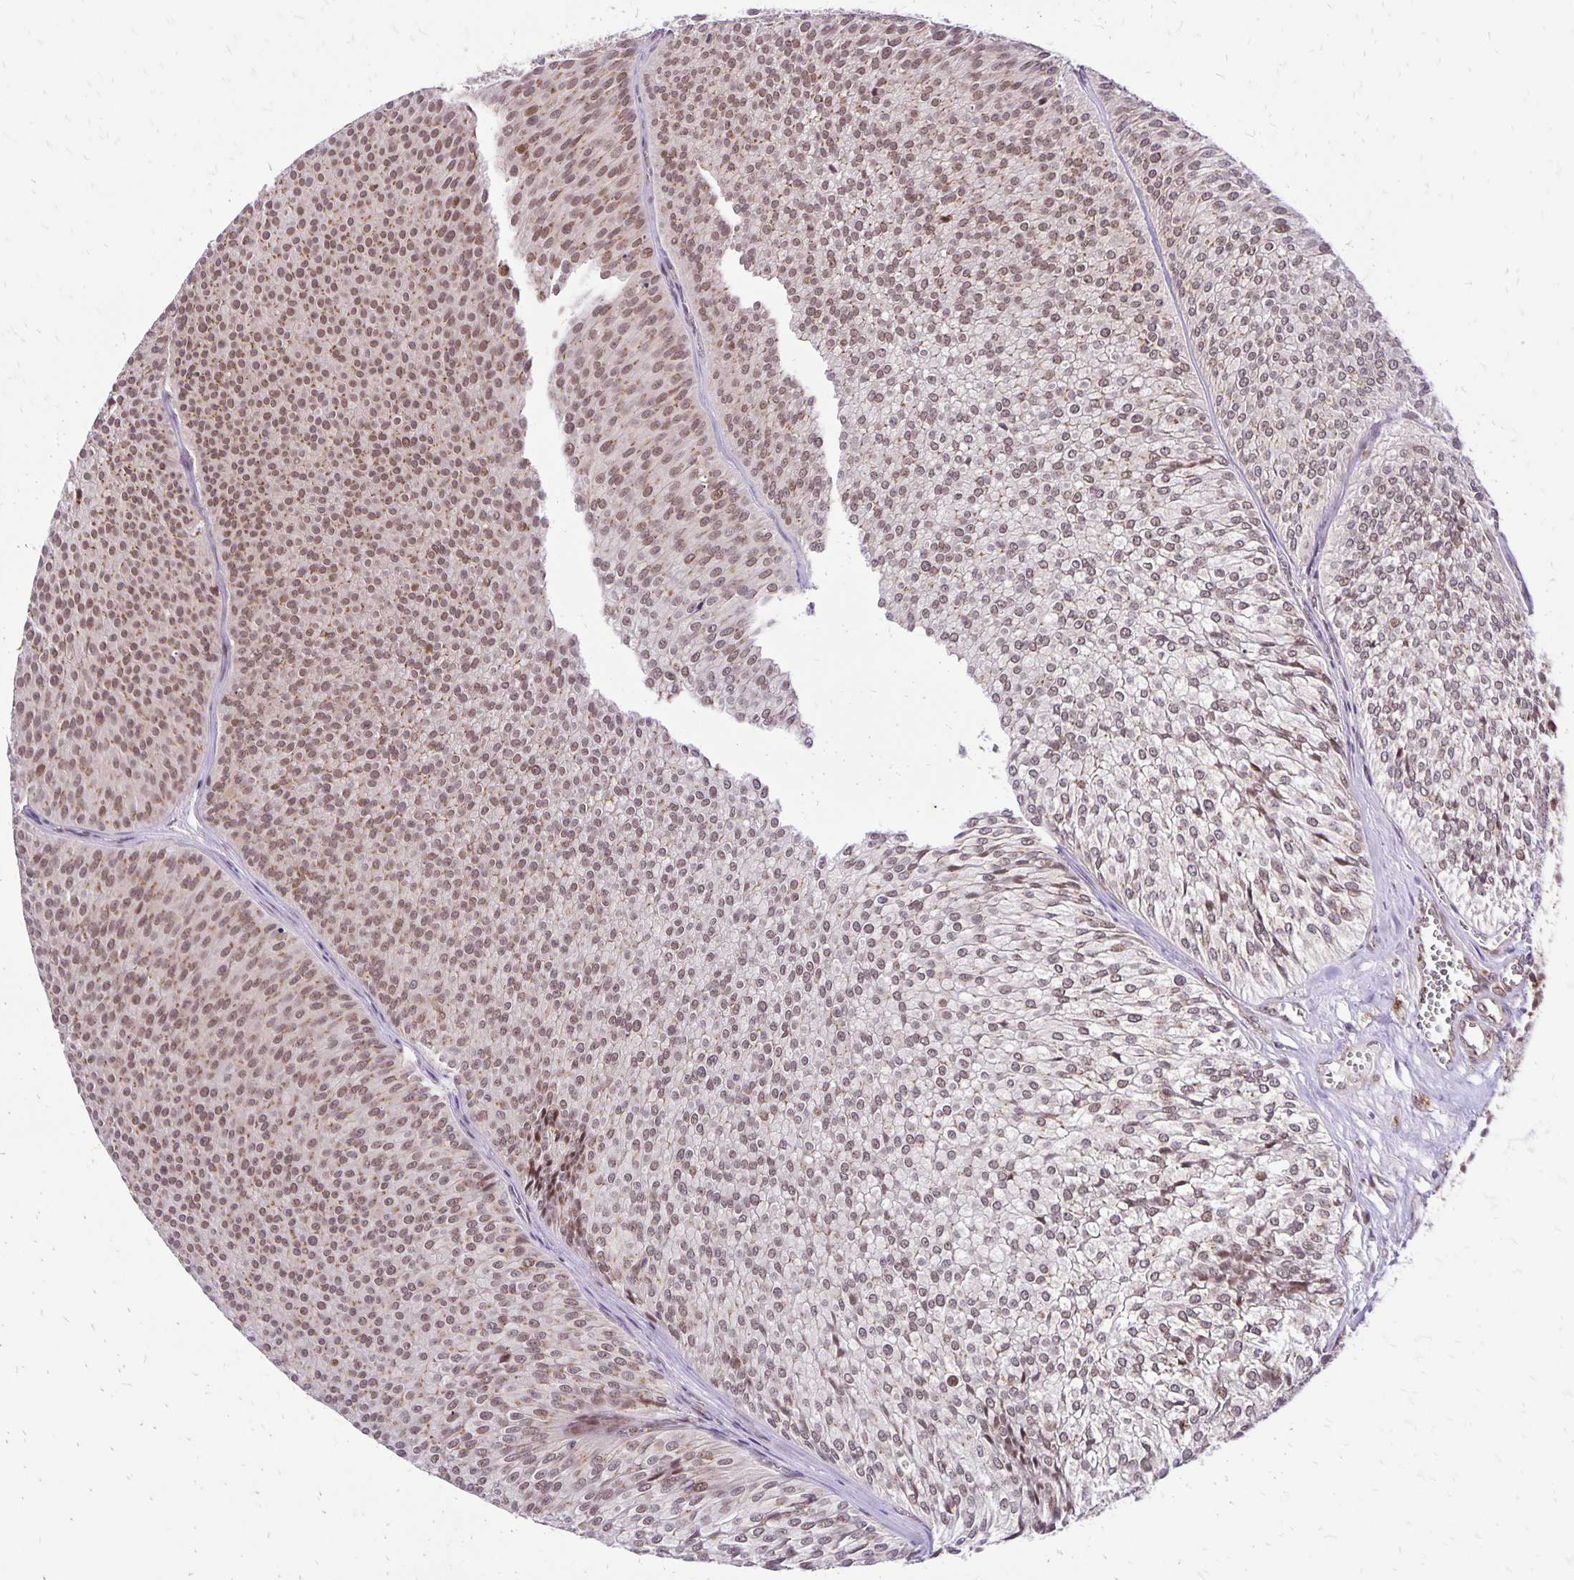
{"staining": {"intensity": "weak", "quantity": ">75%", "location": "cytoplasmic/membranous,nuclear"}, "tissue": "urothelial cancer", "cell_type": "Tumor cells", "image_type": "cancer", "snomed": [{"axis": "morphology", "description": "Urothelial carcinoma, Low grade"}, {"axis": "topography", "description": "Urinary bladder"}], "caption": "A high-resolution histopathology image shows immunohistochemistry staining of urothelial cancer, which shows weak cytoplasmic/membranous and nuclear expression in about >75% of tumor cells. The staining was performed using DAB to visualize the protein expression in brown, while the nuclei were stained in blue with hematoxylin (Magnification: 20x).", "gene": "GOLGA5", "patient": {"sex": "male", "age": 91}}